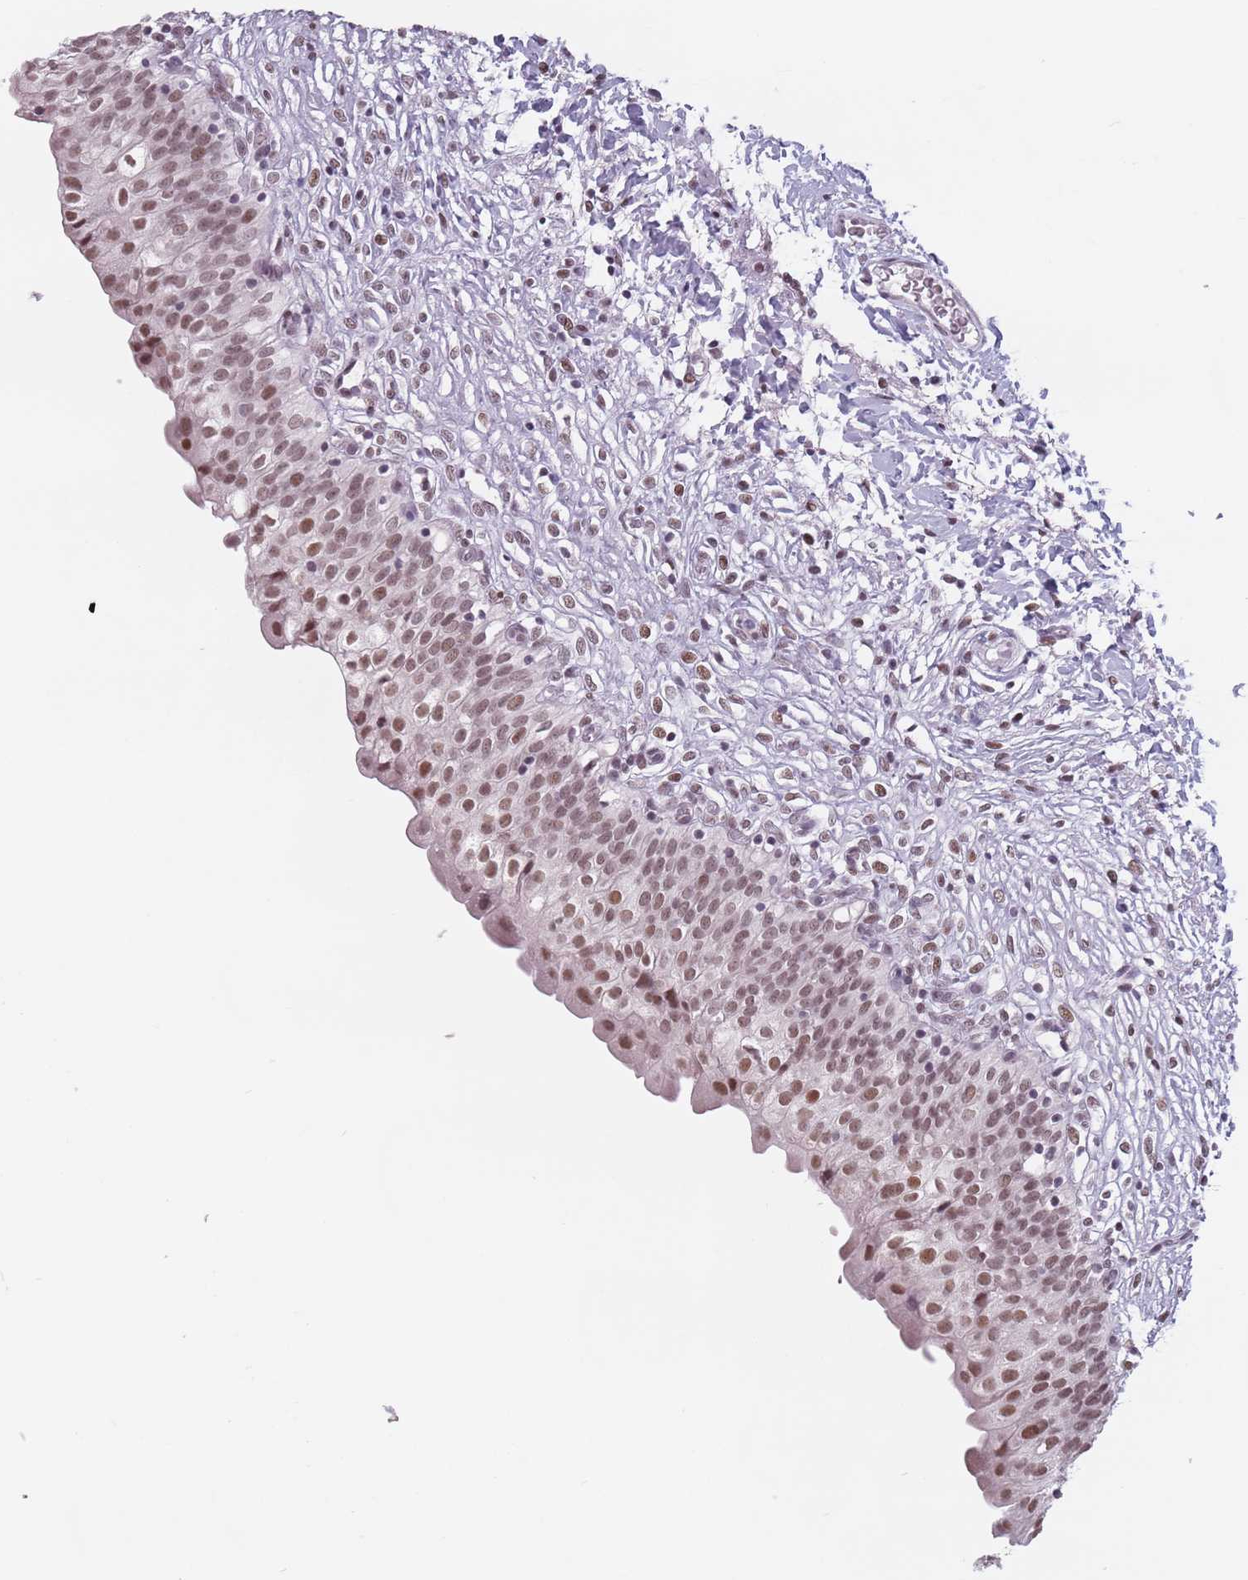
{"staining": {"intensity": "moderate", "quantity": ">75%", "location": "nuclear"}, "tissue": "urinary bladder", "cell_type": "Urothelial cells", "image_type": "normal", "snomed": [{"axis": "morphology", "description": "Normal tissue, NOS"}, {"axis": "topography", "description": "Urinary bladder"}], "caption": "Immunohistochemical staining of normal urinary bladder shows moderate nuclear protein expression in approximately >75% of urothelial cells.", "gene": "PTCHD1", "patient": {"sex": "male", "age": 55}}